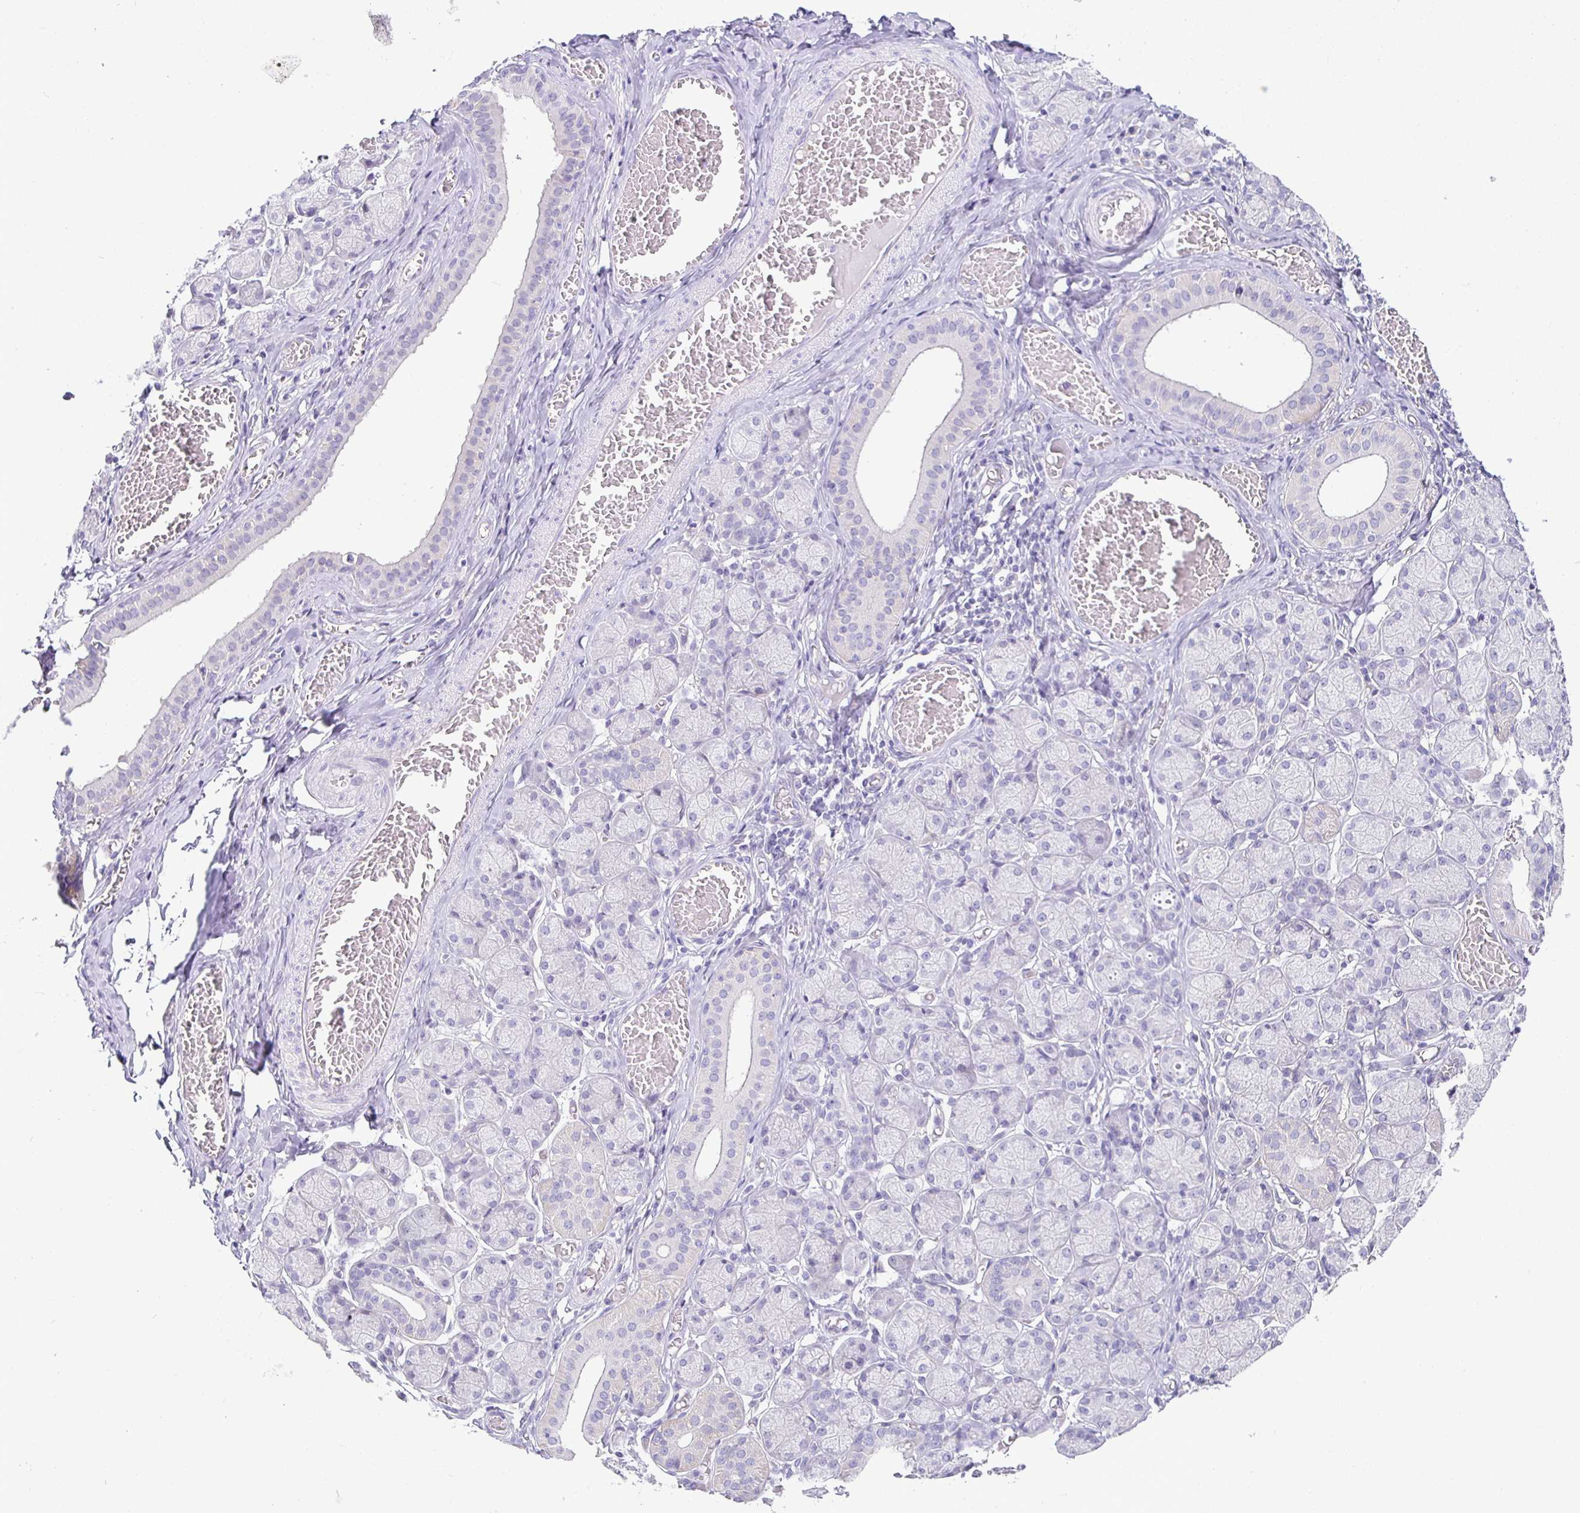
{"staining": {"intensity": "negative", "quantity": "none", "location": "none"}, "tissue": "salivary gland", "cell_type": "Glandular cells", "image_type": "normal", "snomed": [{"axis": "morphology", "description": "Normal tissue, NOS"}, {"axis": "topography", "description": "Salivary gland"}], "caption": "Immunohistochemical staining of unremarkable salivary gland reveals no significant staining in glandular cells. Brightfield microscopy of immunohistochemistry (IHC) stained with DAB (brown) and hematoxylin (blue), captured at high magnification.", "gene": "SIRPA", "patient": {"sex": "female", "age": 24}}